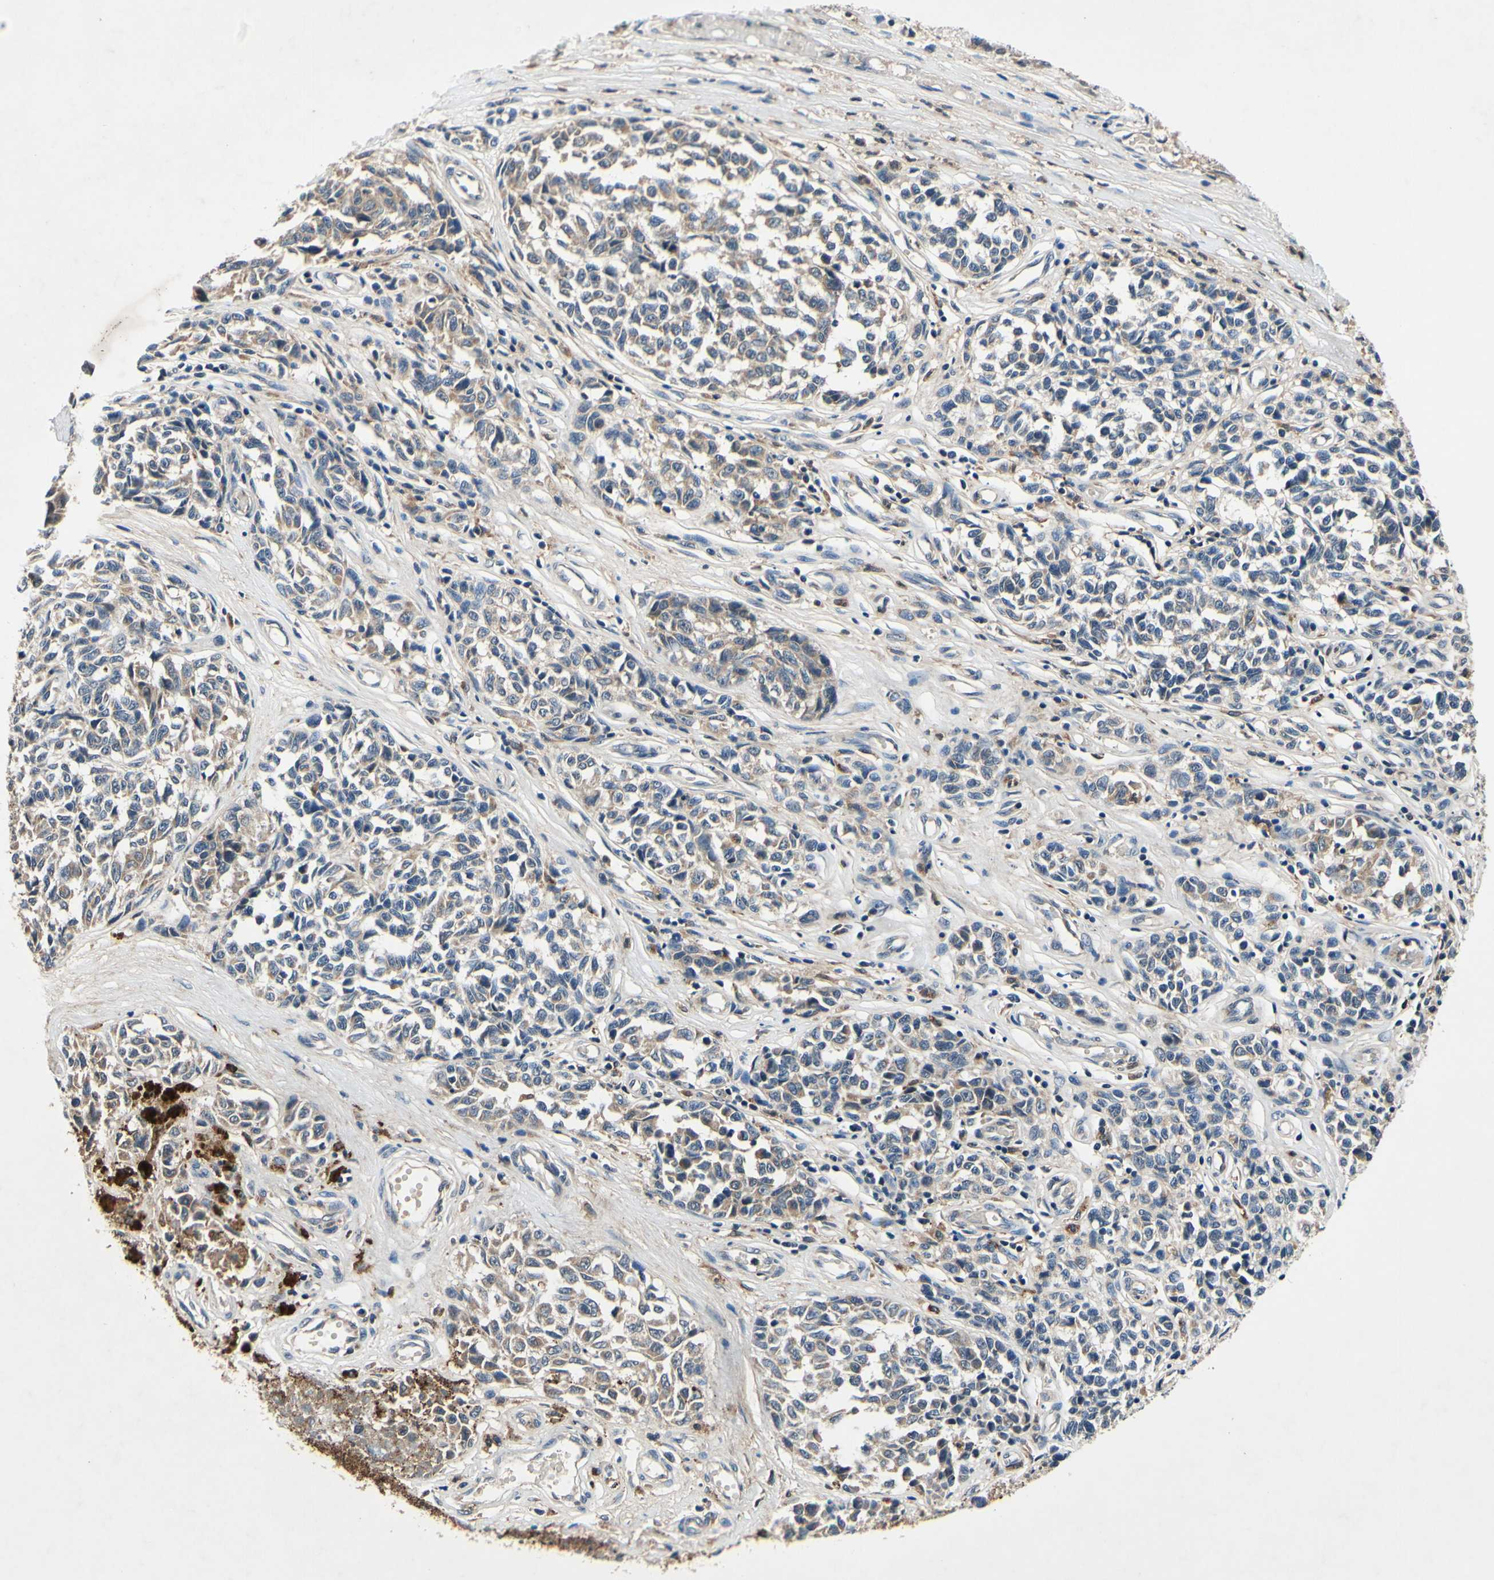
{"staining": {"intensity": "weak", "quantity": "25%-75%", "location": "cytoplasmic/membranous"}, "tissue": "melanoma", "cell_type": "Tumor cells", "image_type": "cancer", "snomed": [{"axis": "morphology", "description": "Malignant melanoma, NOS"}, {"axis": "topography", "description": "Skin"}], "caption": "Melanoma stained with immunohistochemistry exhibits weak cytoplasmic/membranous positivity in approximately 25%-75% of tumor cells.", "gene": "PLA2G4A", "patient": {"sex": "female", "age": 64}}